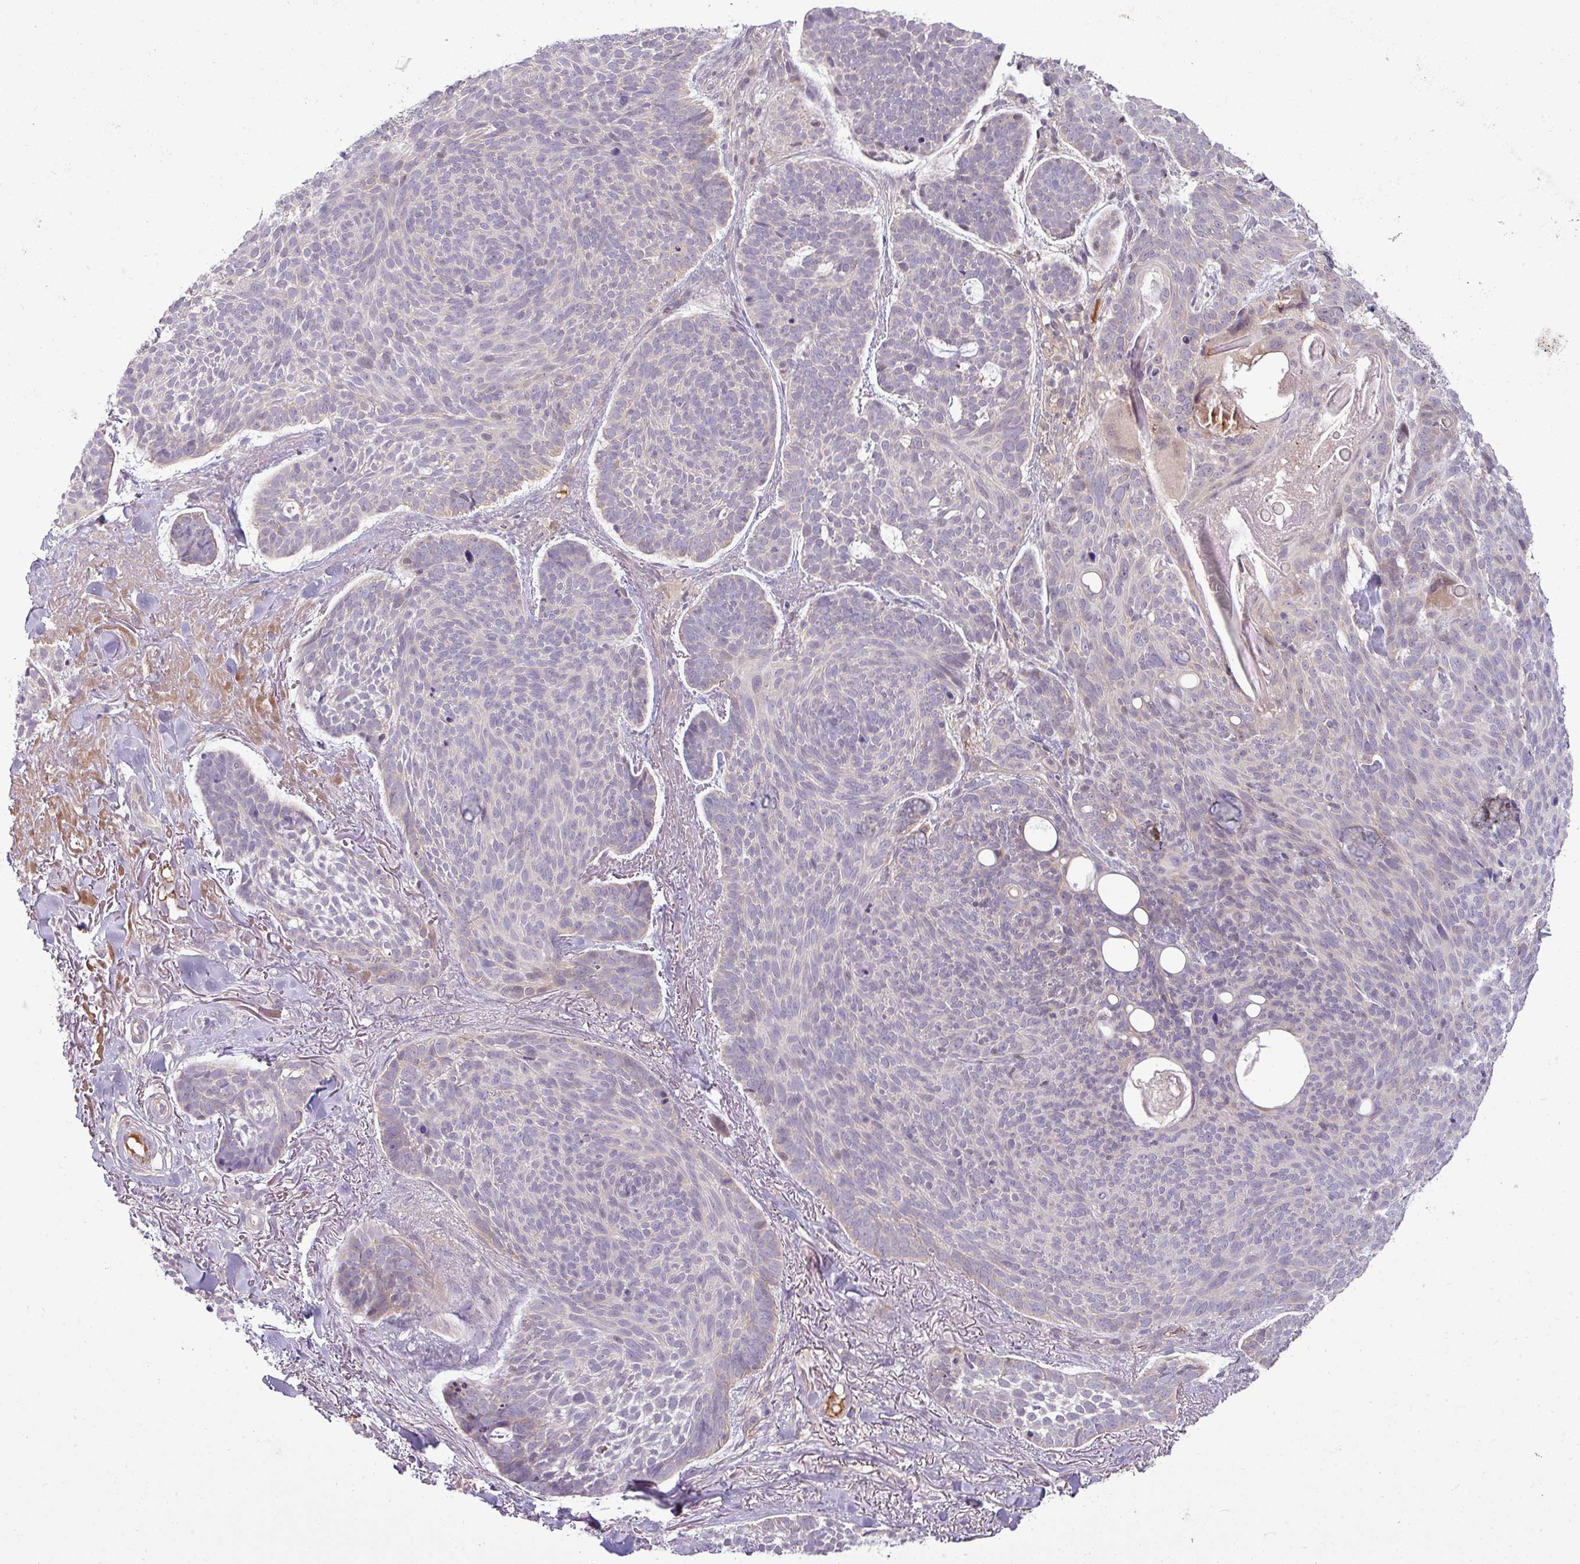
{"staining": {"intensity": "negative", "quantity": "none", "location": "none"}, "tissue": "skin cancer", "cell_type": "Tumor cells", "image_type": "cancer", "snomed": [{"axis": "morphology", "description": "Basal cell carcinoma"}, {"axis": "topography", "description": "Skin"}], "caption": "This is a image of immunohistochemistry (IHC) staining of skin basal cell carcinoma, which shows no staining in tumor cells.", "gene": "APOM", "patient": {"sex": "male", "age": 70}}